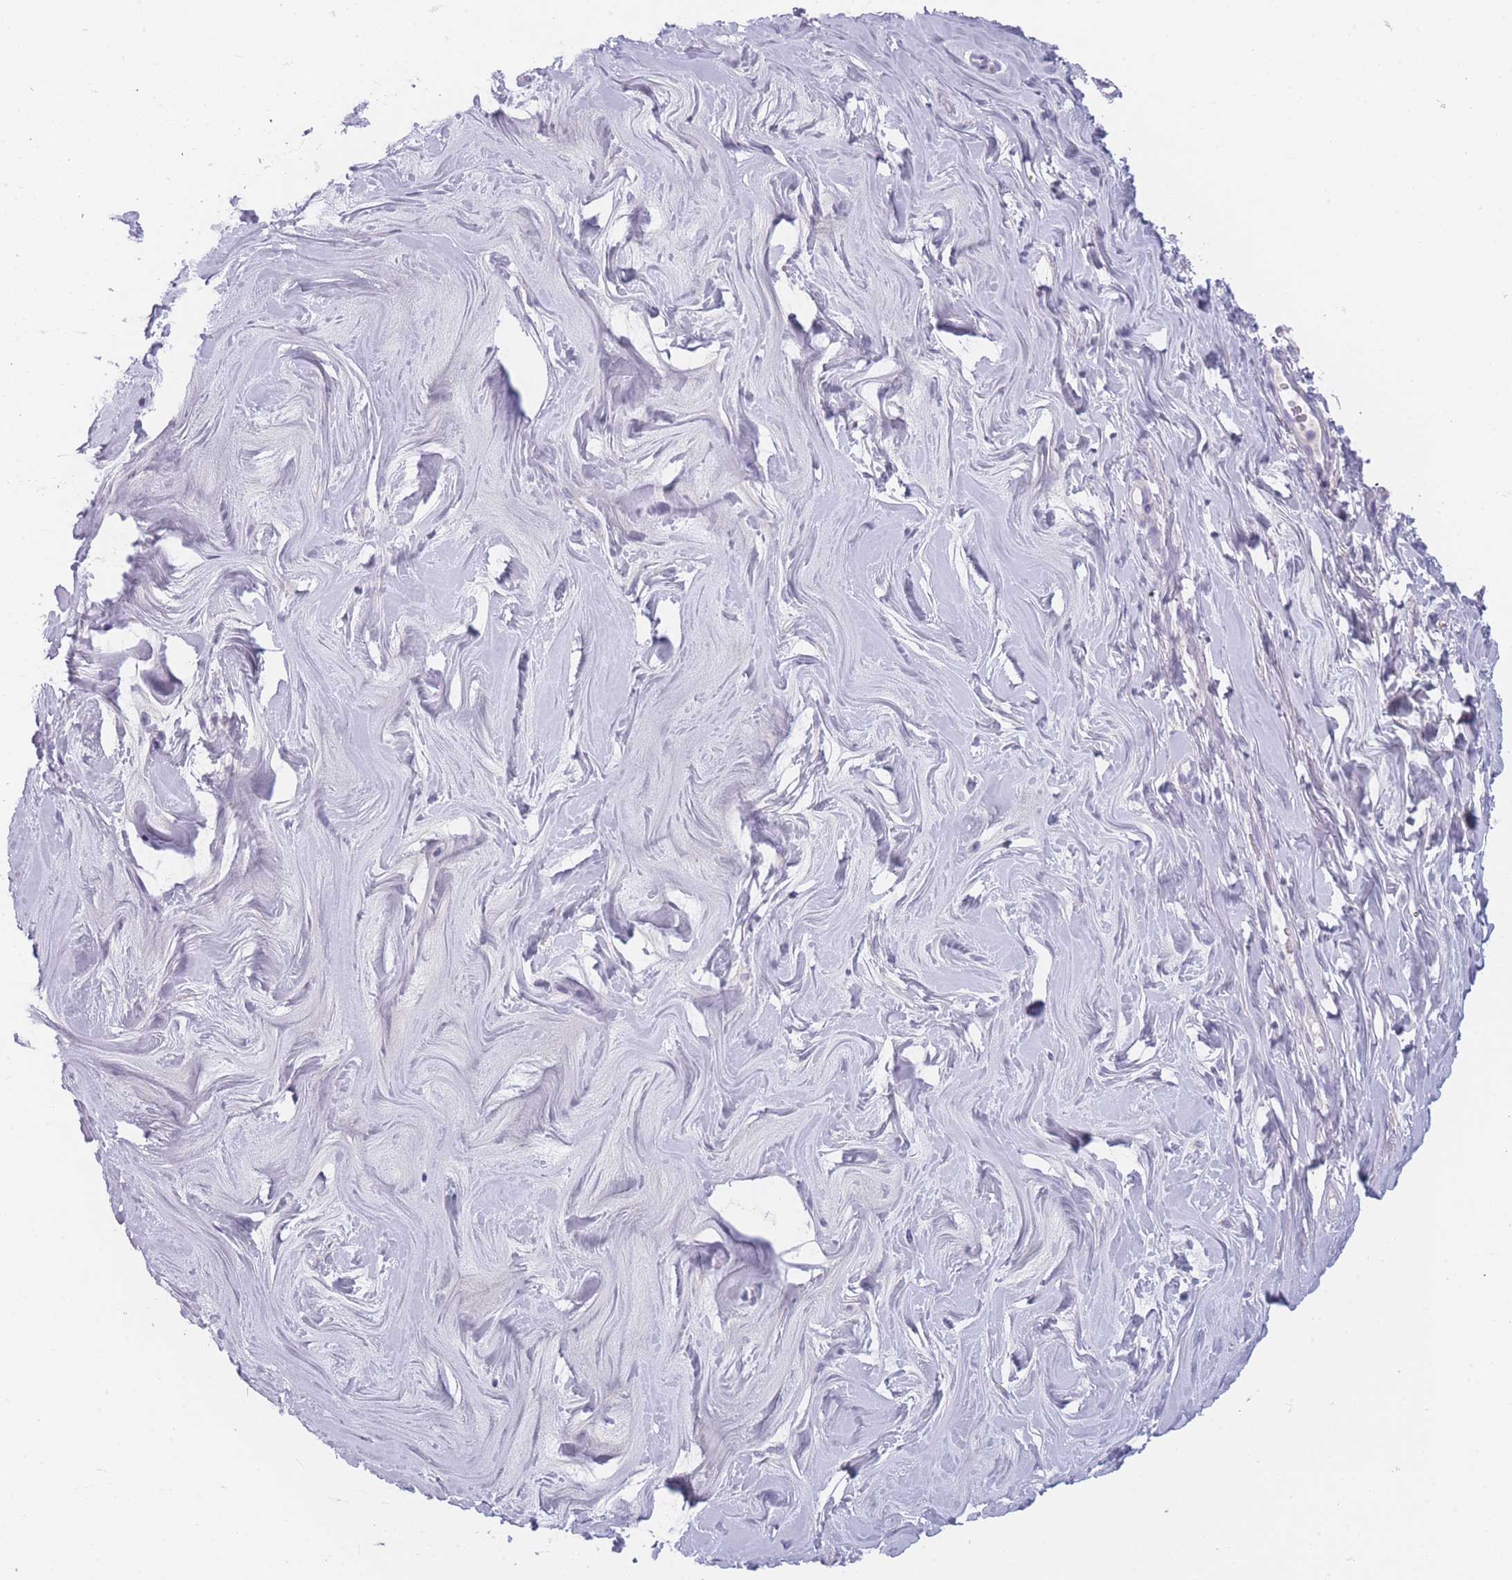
{"staining": {"intensity": "negative", "quantity": "none", "location": "none"}, "tissue": "adipose tissue", "cell_type": "Adipocytes", "image_type": "normal", "snomed": [{"axis": "morphology", "description": "Normal tissue, NOS"}, {"axis": "topography", "description": "Breast"}], "caption": "Histopathology image shows no protein staining in adipocytes of unremarkable adipose tissue.", "gene": "ZNF627", "patient": {"sex": "female", "age": 26}}